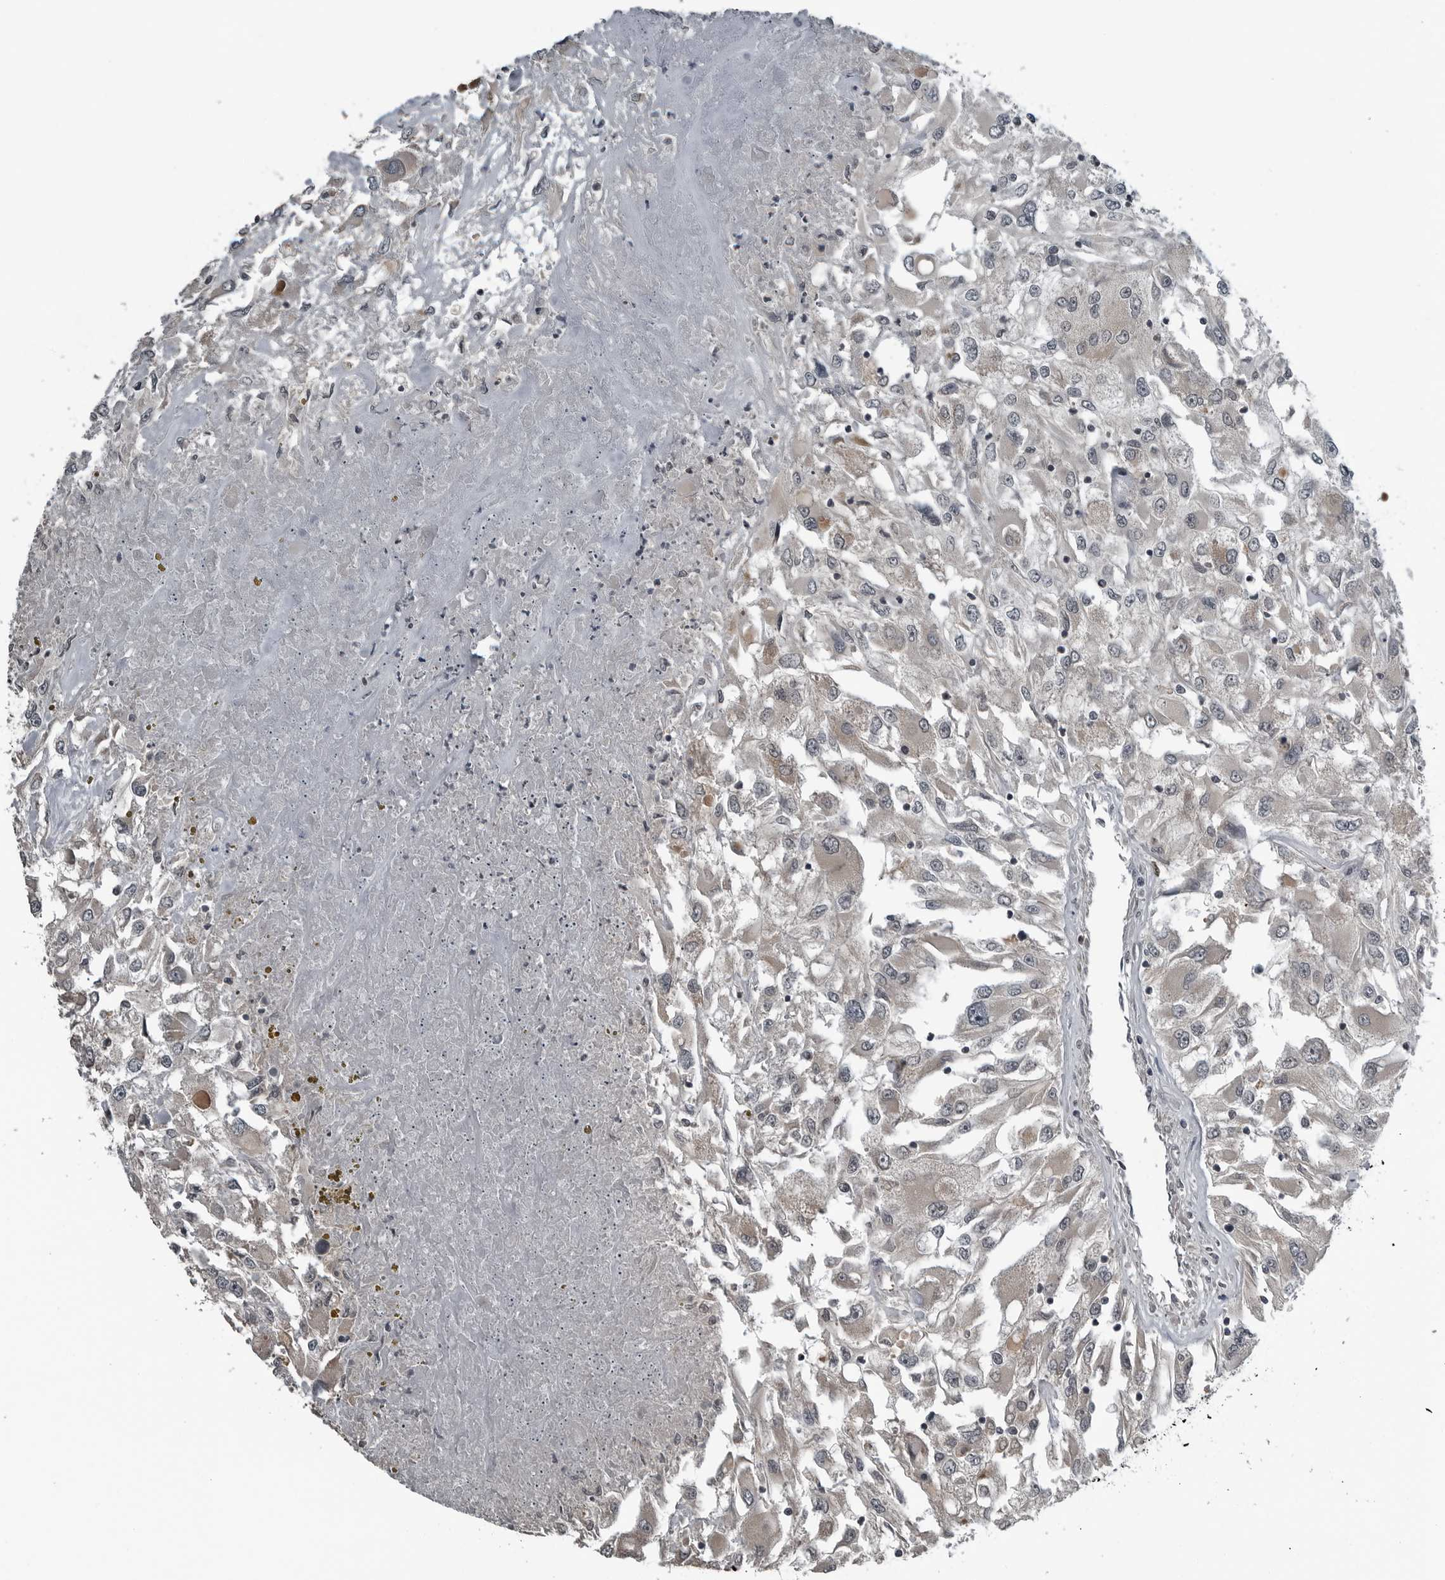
{"staining": {"intensity": "negative", "quantity": "none", "location": "none"}, "tissue": "renal cancer", "cell_type": "Tumor cells", "image_type": "cancer", "snomed": [{"axis": "morphology", "description": "Adenocarcinoma, NOS"}, {"axis": "topography", "description": "Kidney"}], "caption": "Immunohistochemistry histopathology image of neoplastic tissue: adenocarcinoma (renal) stained with DAB (3,3'-diaminobenzidine) exhibits no significant protein positivity in tumor cells. Nuclei are stained in blue.", "gene": "GAK", "patient": {"sex": "female", "age": 52}}